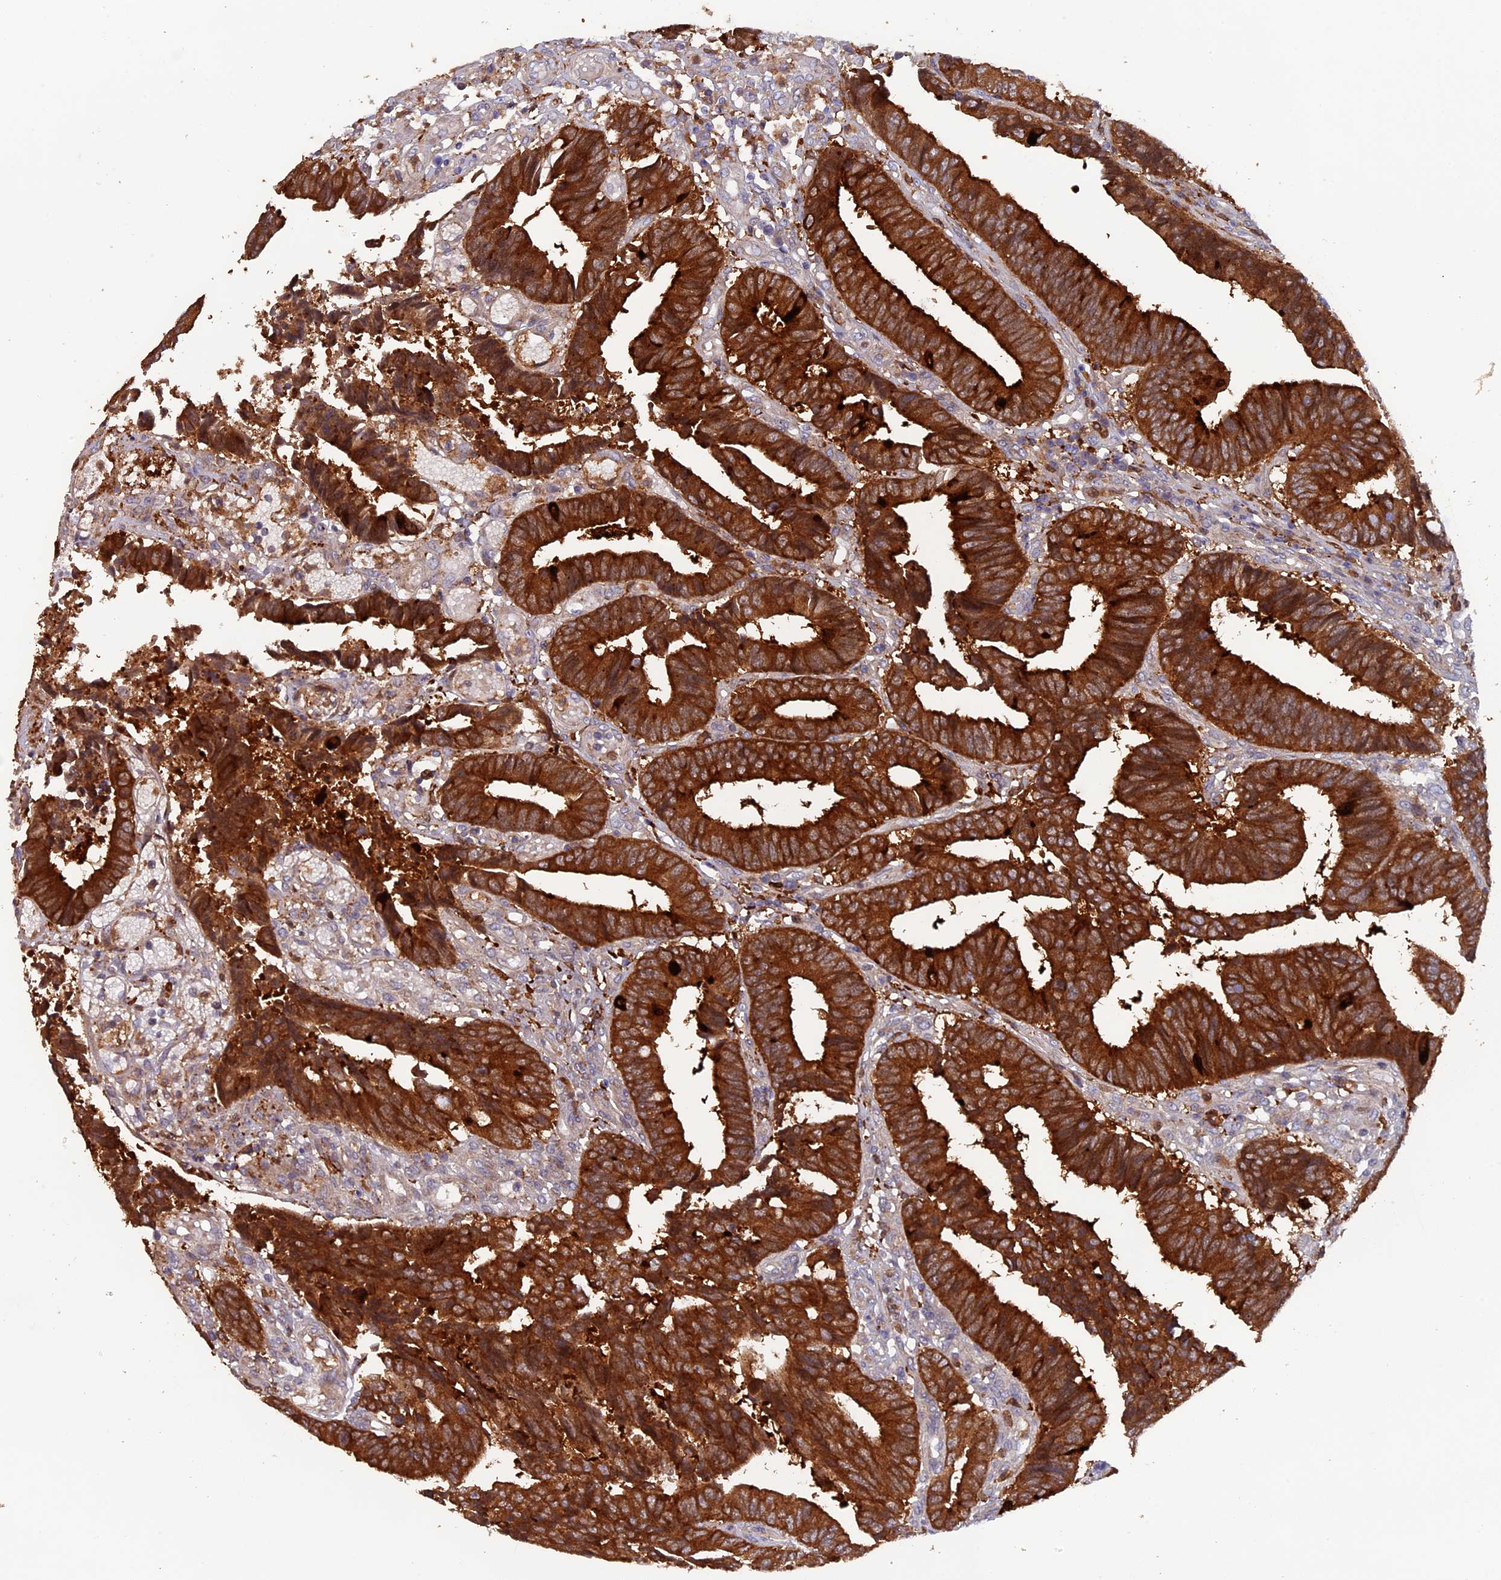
{"staining": {"intensity": "strong", "quantity": ">75%", "location": "cytoplasmic/membranous"}, "tissue": "colorectal cancer", "cell_type": "Tumor cells", "image_type": "cancer", "snomed": [{"axis": "morphology", "description": "Adenocarcinoma, NOS"}, {"axis": "topography", "description": "Rectum"}], "caption": "Tumor cells exhibit high levels of strong cytoplasmic/membranous staining in about >75% of cells in human adenocarcinoma (colorectal).", "gene": "FERMT1", "patient": {"sex": "male", "age": 84}}